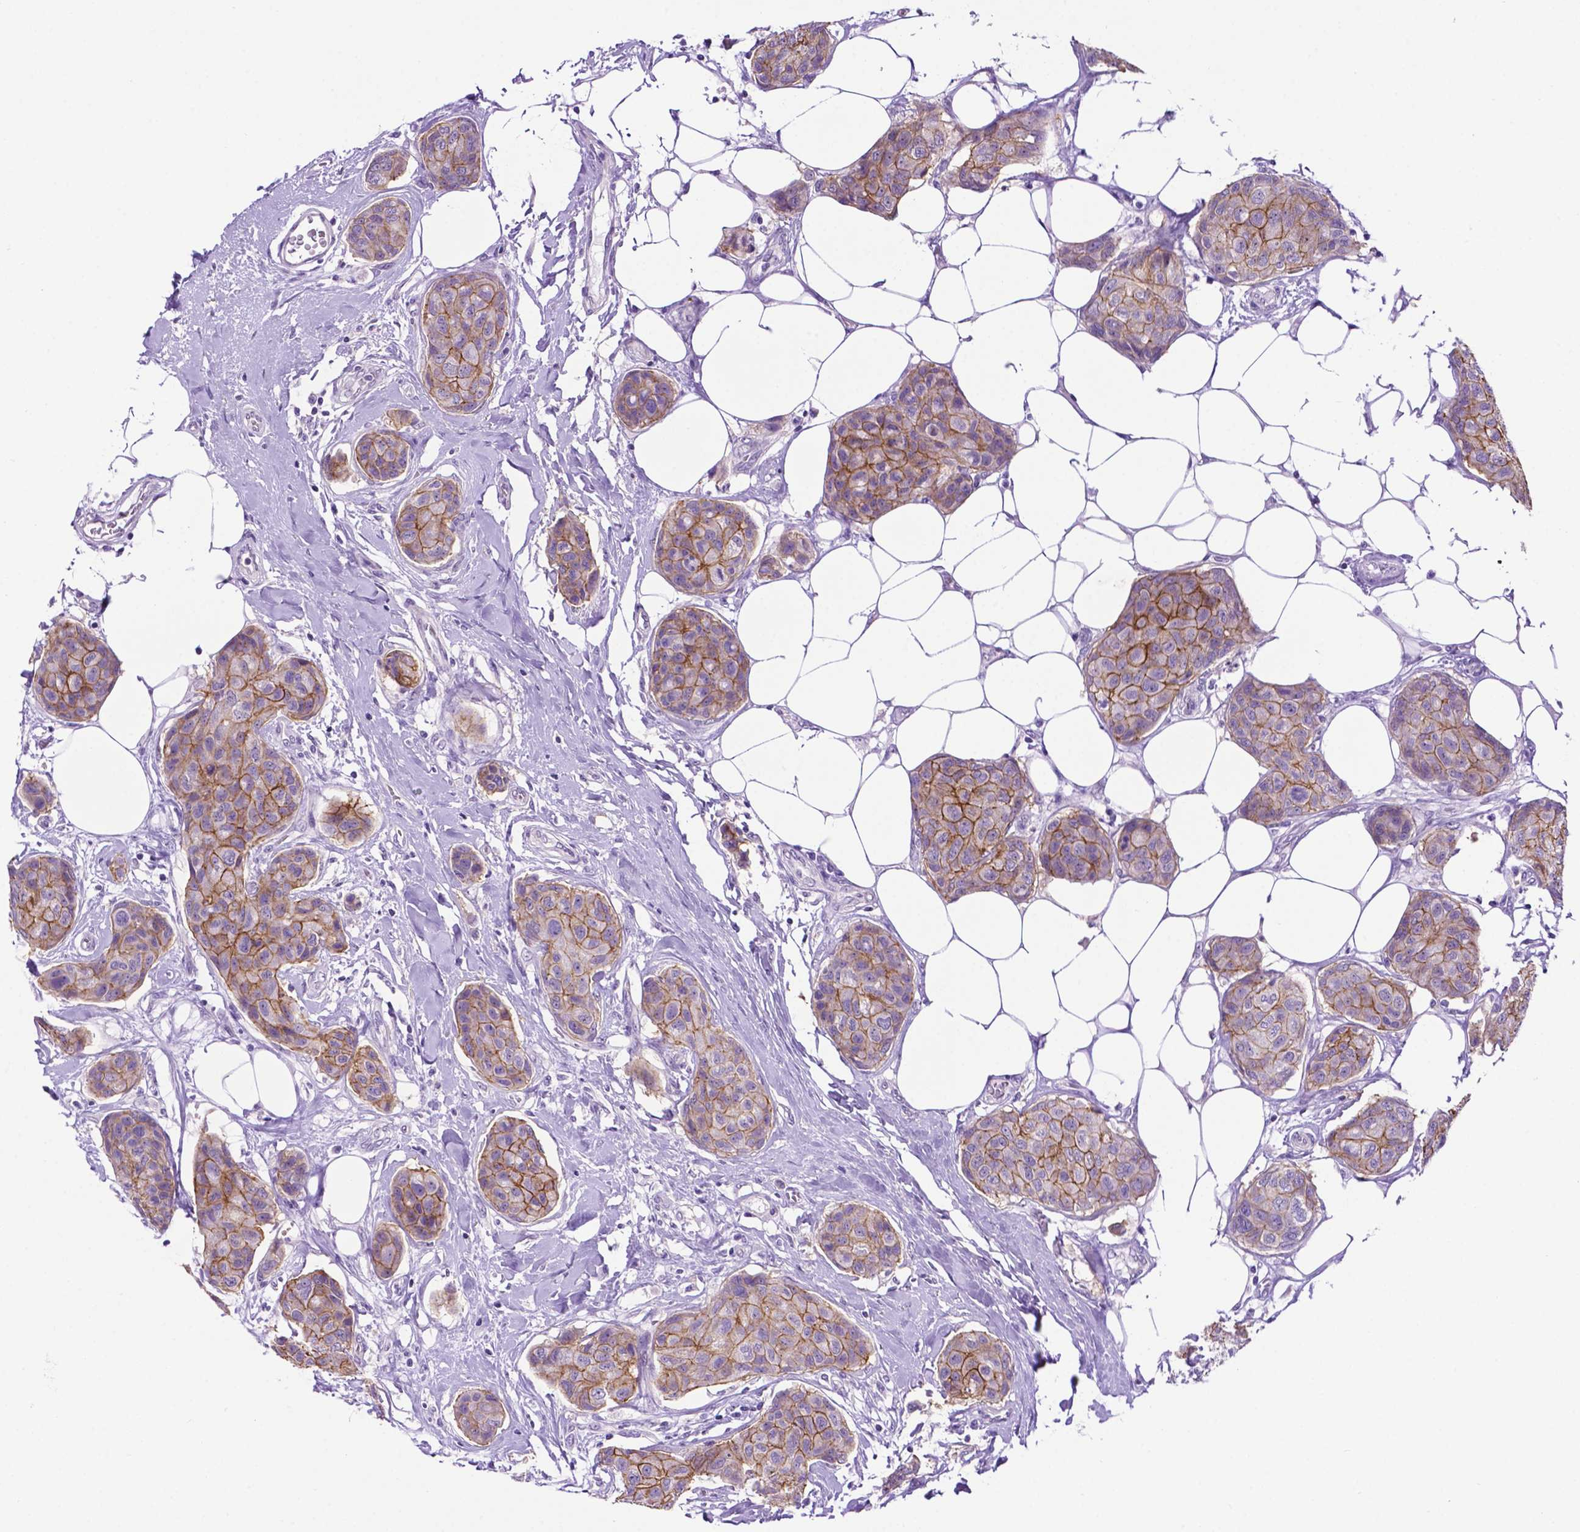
{"staining": {"intensity": "moderate", "quantity": "25%-75%", "location": "cytoplasmic/membranous"}, "tissue": "breast cancer", "cell_type": "Tumor cells", "image_type": "cancer", "snomed": [{"axis": "morphology", "description": "Duct carcinoma"}, {"axis": "topography", "description": "Breast"}], "caption": "Breast cancer stained for a protein exhibits moderate cytoplasmic/membranous positivity in tumor cells.", "gene": "TACSTD2", "patient": {"sex": "female", "age": 80}}